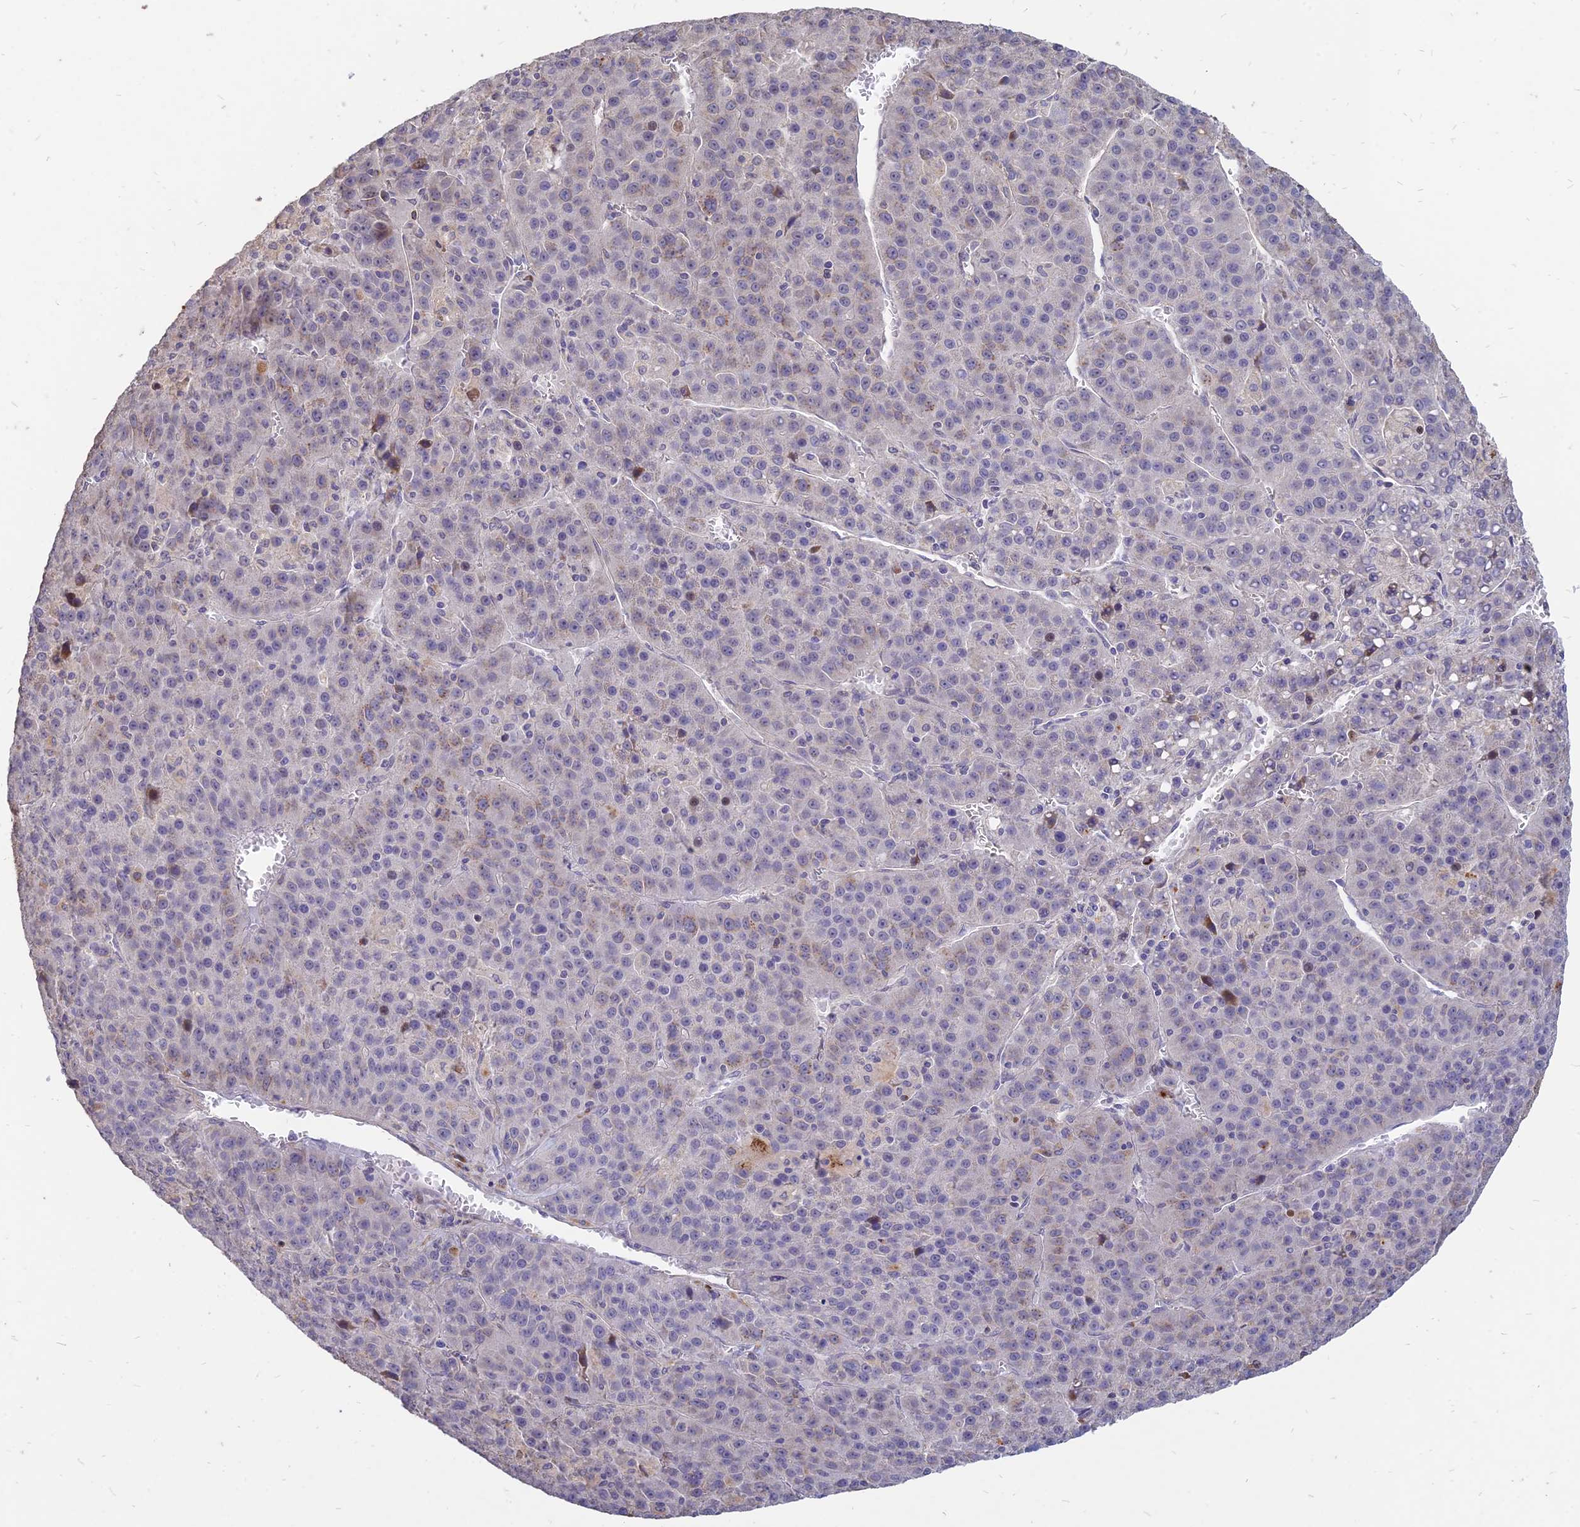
{"staining": {"intensity": "weak", "quantity": "<25%", "location": "cytoplasmic/membranous"}, "tissue": "liver cancer", "cell_type": "Tumor cells", "image_type": "cancer", "snomed": [{"axis": "morphology", "description": "Carcinoma, Hepatocellular, NOS"}, {"axis": "topography", "description": "Liver"}], "caption": "This is an immunohistochemistry micrograph of liver cancer. There is no positivity in tumor cells.", "gene": "ST3GAL6", "patient": {"sex": "female", "age": 53}}